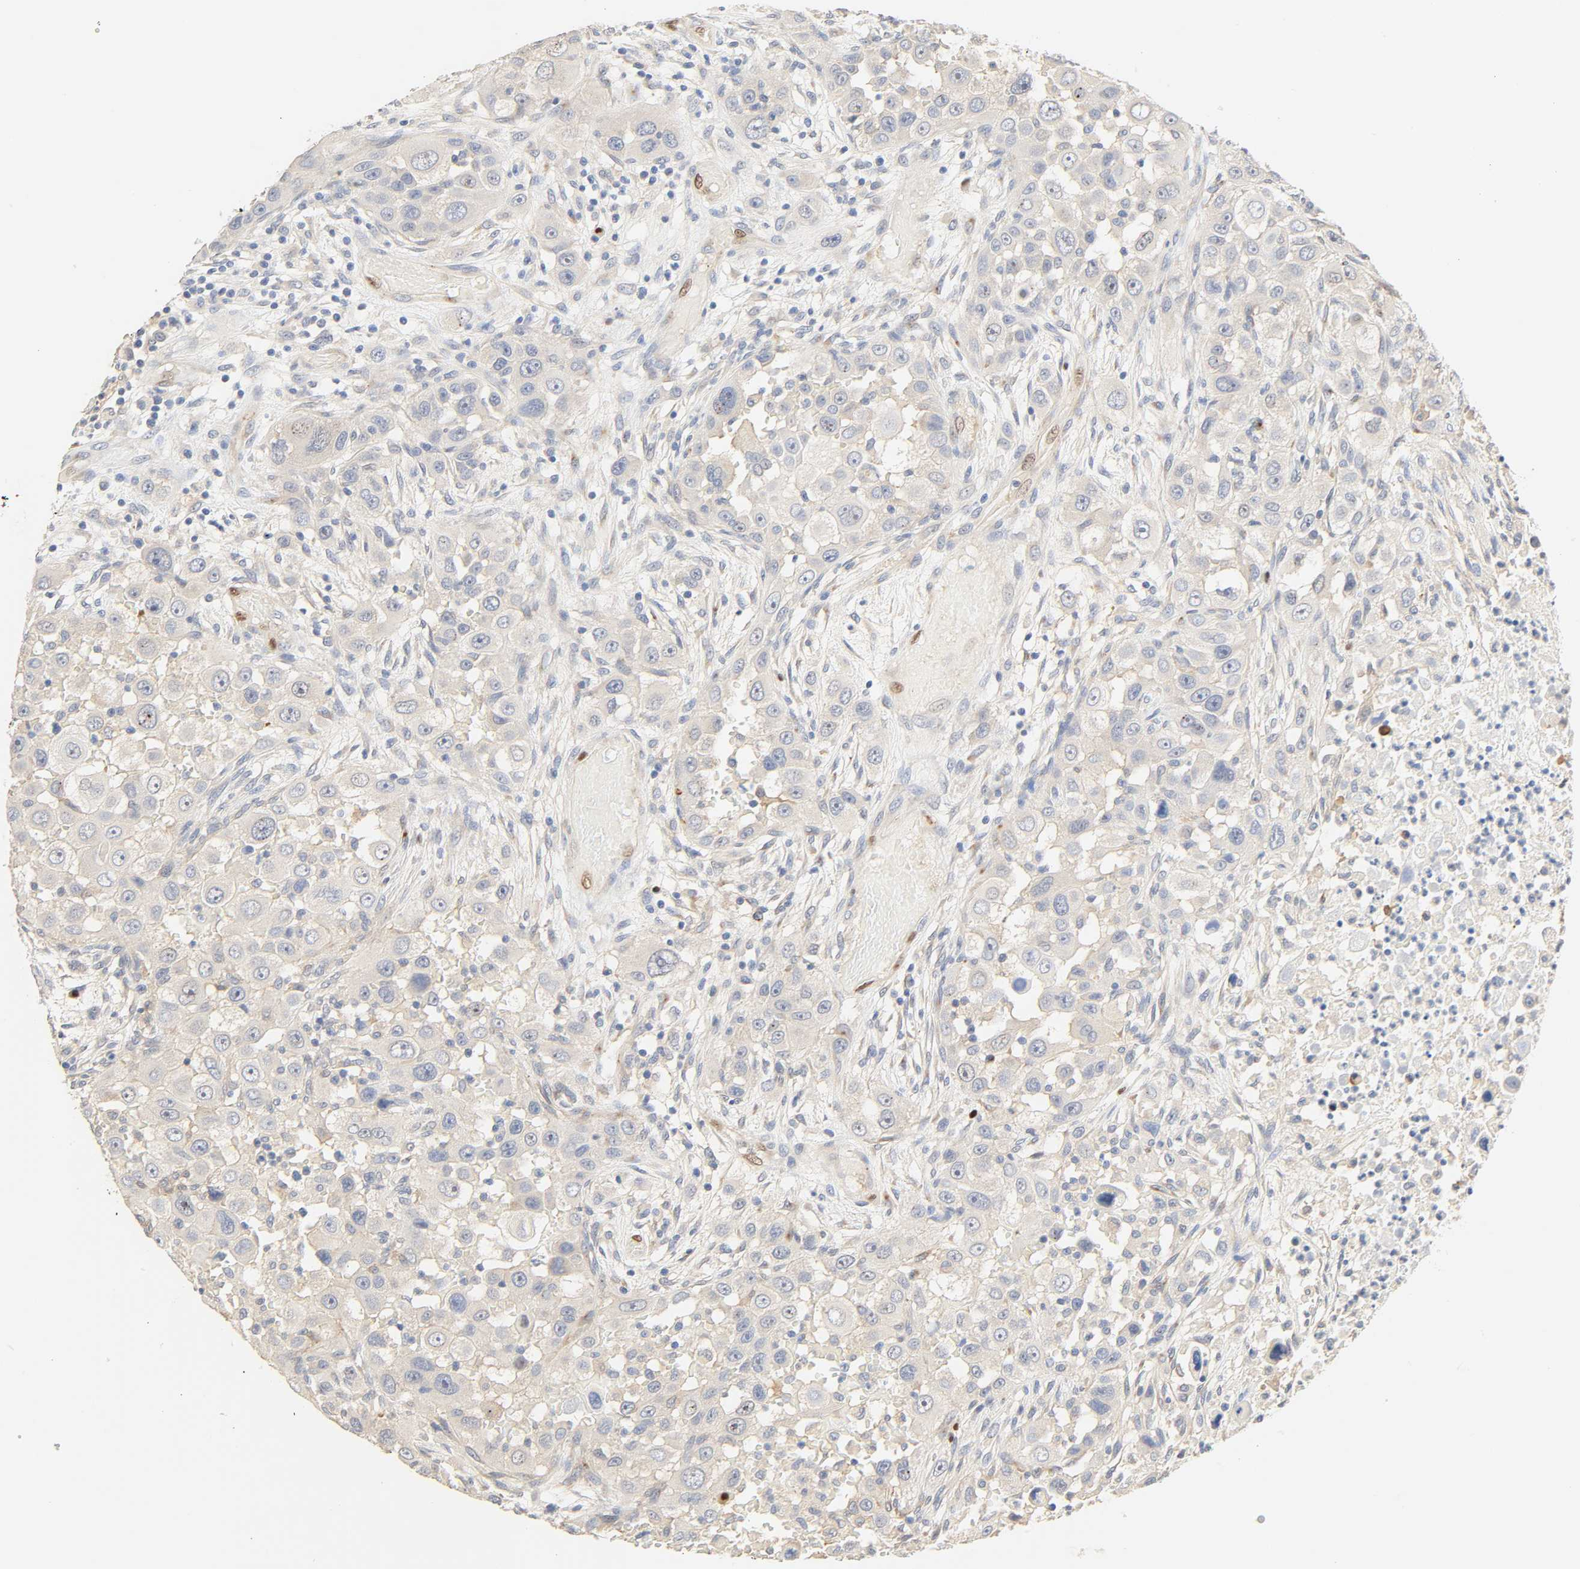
{"staining": {"intensity": "negative", "quantity": "none", "location": "none"}, "tissue": "head and neck cancer", "cell_type": "Tumor cells", "image_type": "cancer", "snomed": [{"axis": "morphology", "description": "Carcinoma, NOS"}, {"axis": "topography", "description": "Head-Neck"}], "caption": "Tumor cells show no significant expression in head and neck carcinoma.", "gene": "BORCS8-MEF2B", "patient": {"sex": "male", "age": 87}}